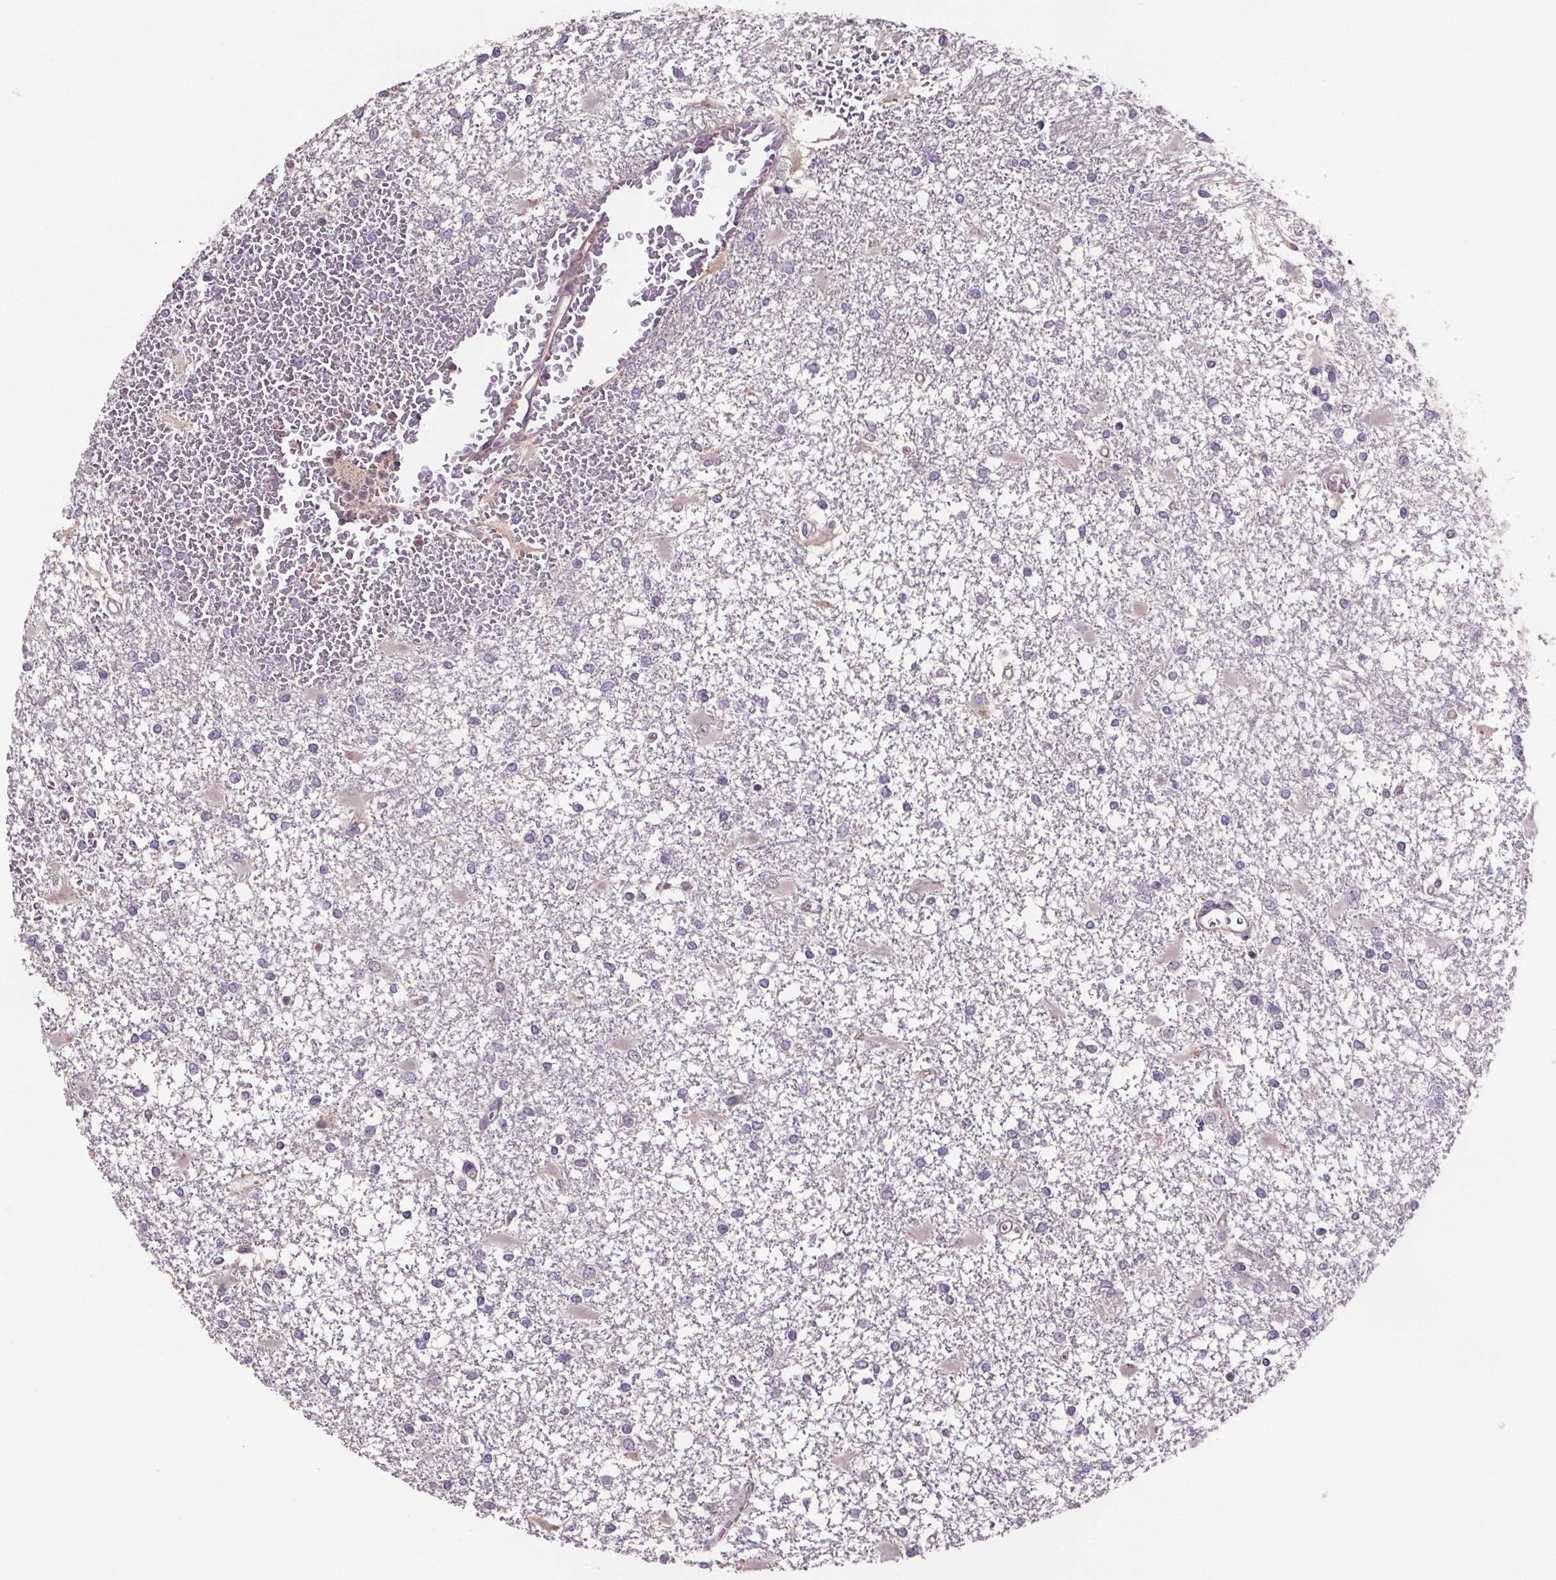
{"staining": {"intensity": "negative", "quantity": "none", "location": "none"}, "tissue": "glioma", "cell_type": "Tumor cells", "image_type": "cancer", "snomed": [{"axis": "morphology", "description": "Glioma, malignant, High grade"}, {"axis": "topography", "description": "Cerebral cortex"}], "caption": "A photomicrograph of human high-grade glioma (malignant) is negative for staining in tumor cells.", "gene": "CLN3", "patient": {"sex": "male", "age": 79}}